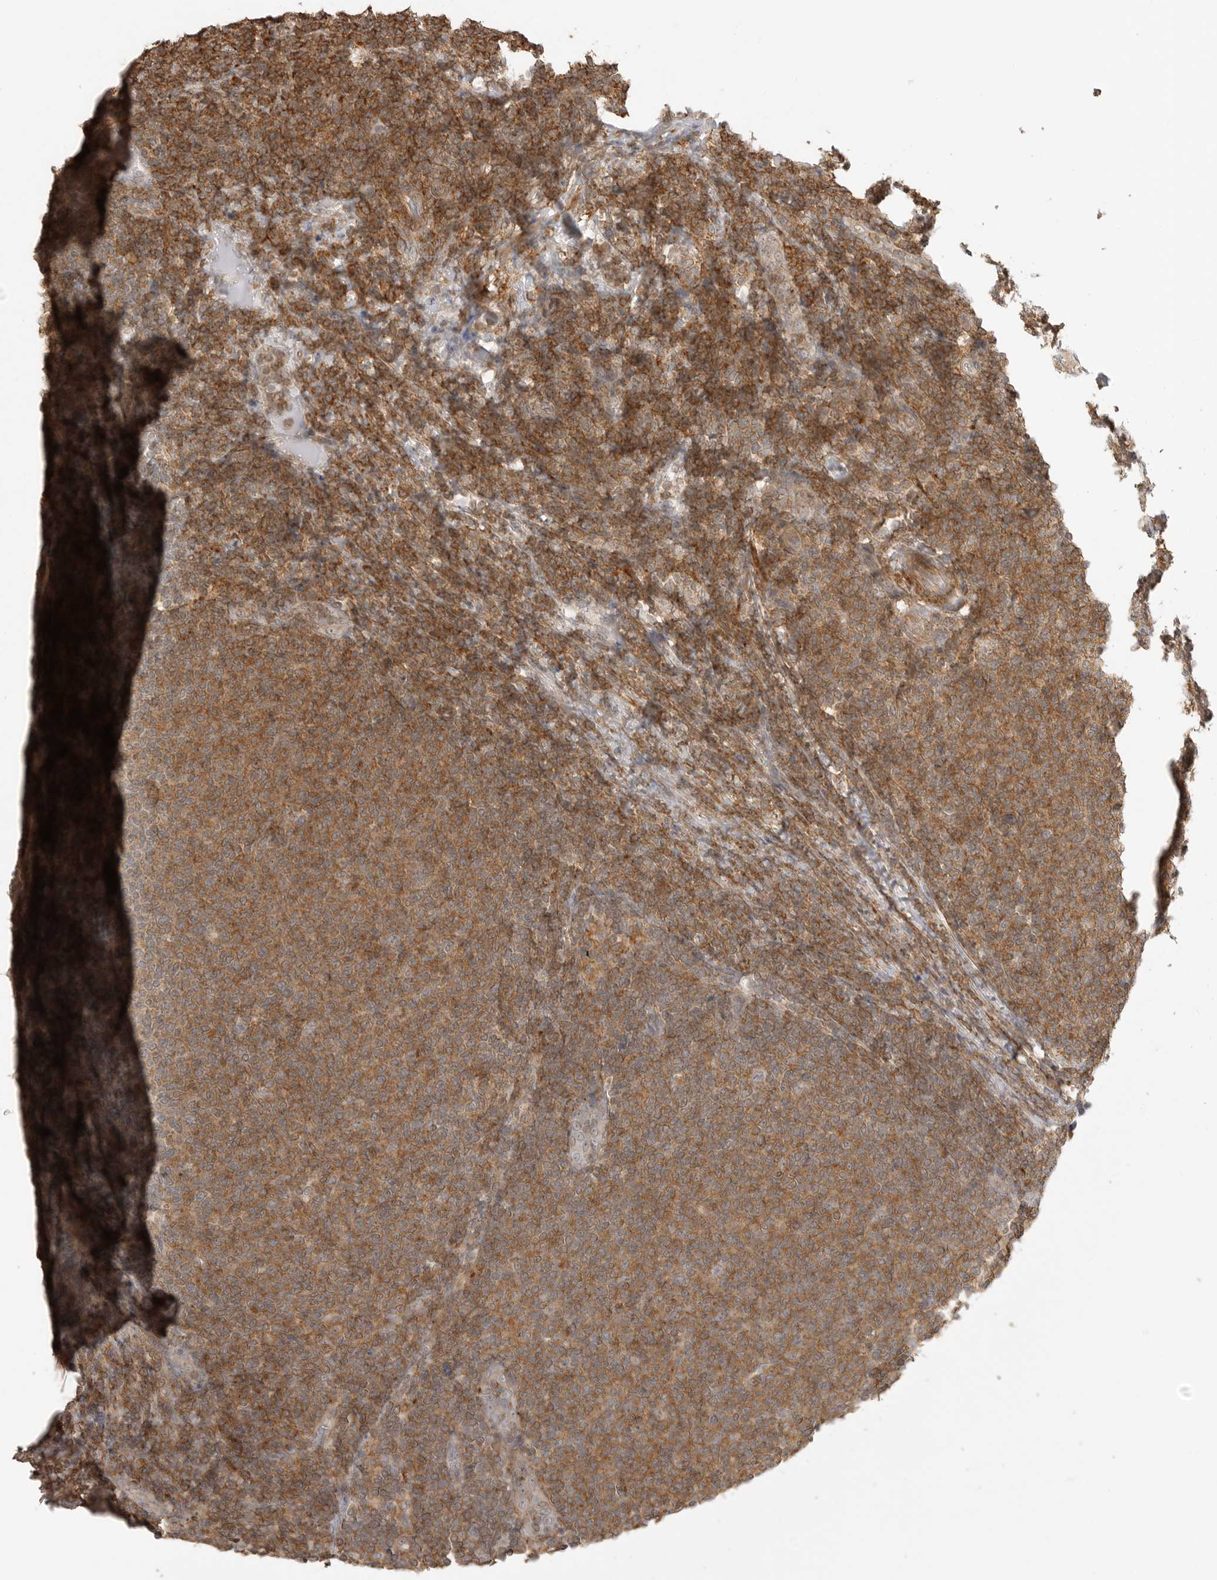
{"staining": {"intensity": "moderate", "quantity": ">75%", "location": "cytoplasmic/membranous"}, "tissue": "lymphoma", "cell_type": "Tumor cells", "image_type": "cancer", "snomed": [{"axis": "morphology", "description": "Malignant lymphoma, non-Hodgkin's type, Low grade"}, {"axis": "topography", "description": "Lymph node"}], "caption": "Protein staining of lymphoma tissue demonstrates moderate cytoplasmic/membranous staining in approximately >75% of tumor cells.", "gene": "GPC2", "patient": {"sex": "male", "age": 66}}